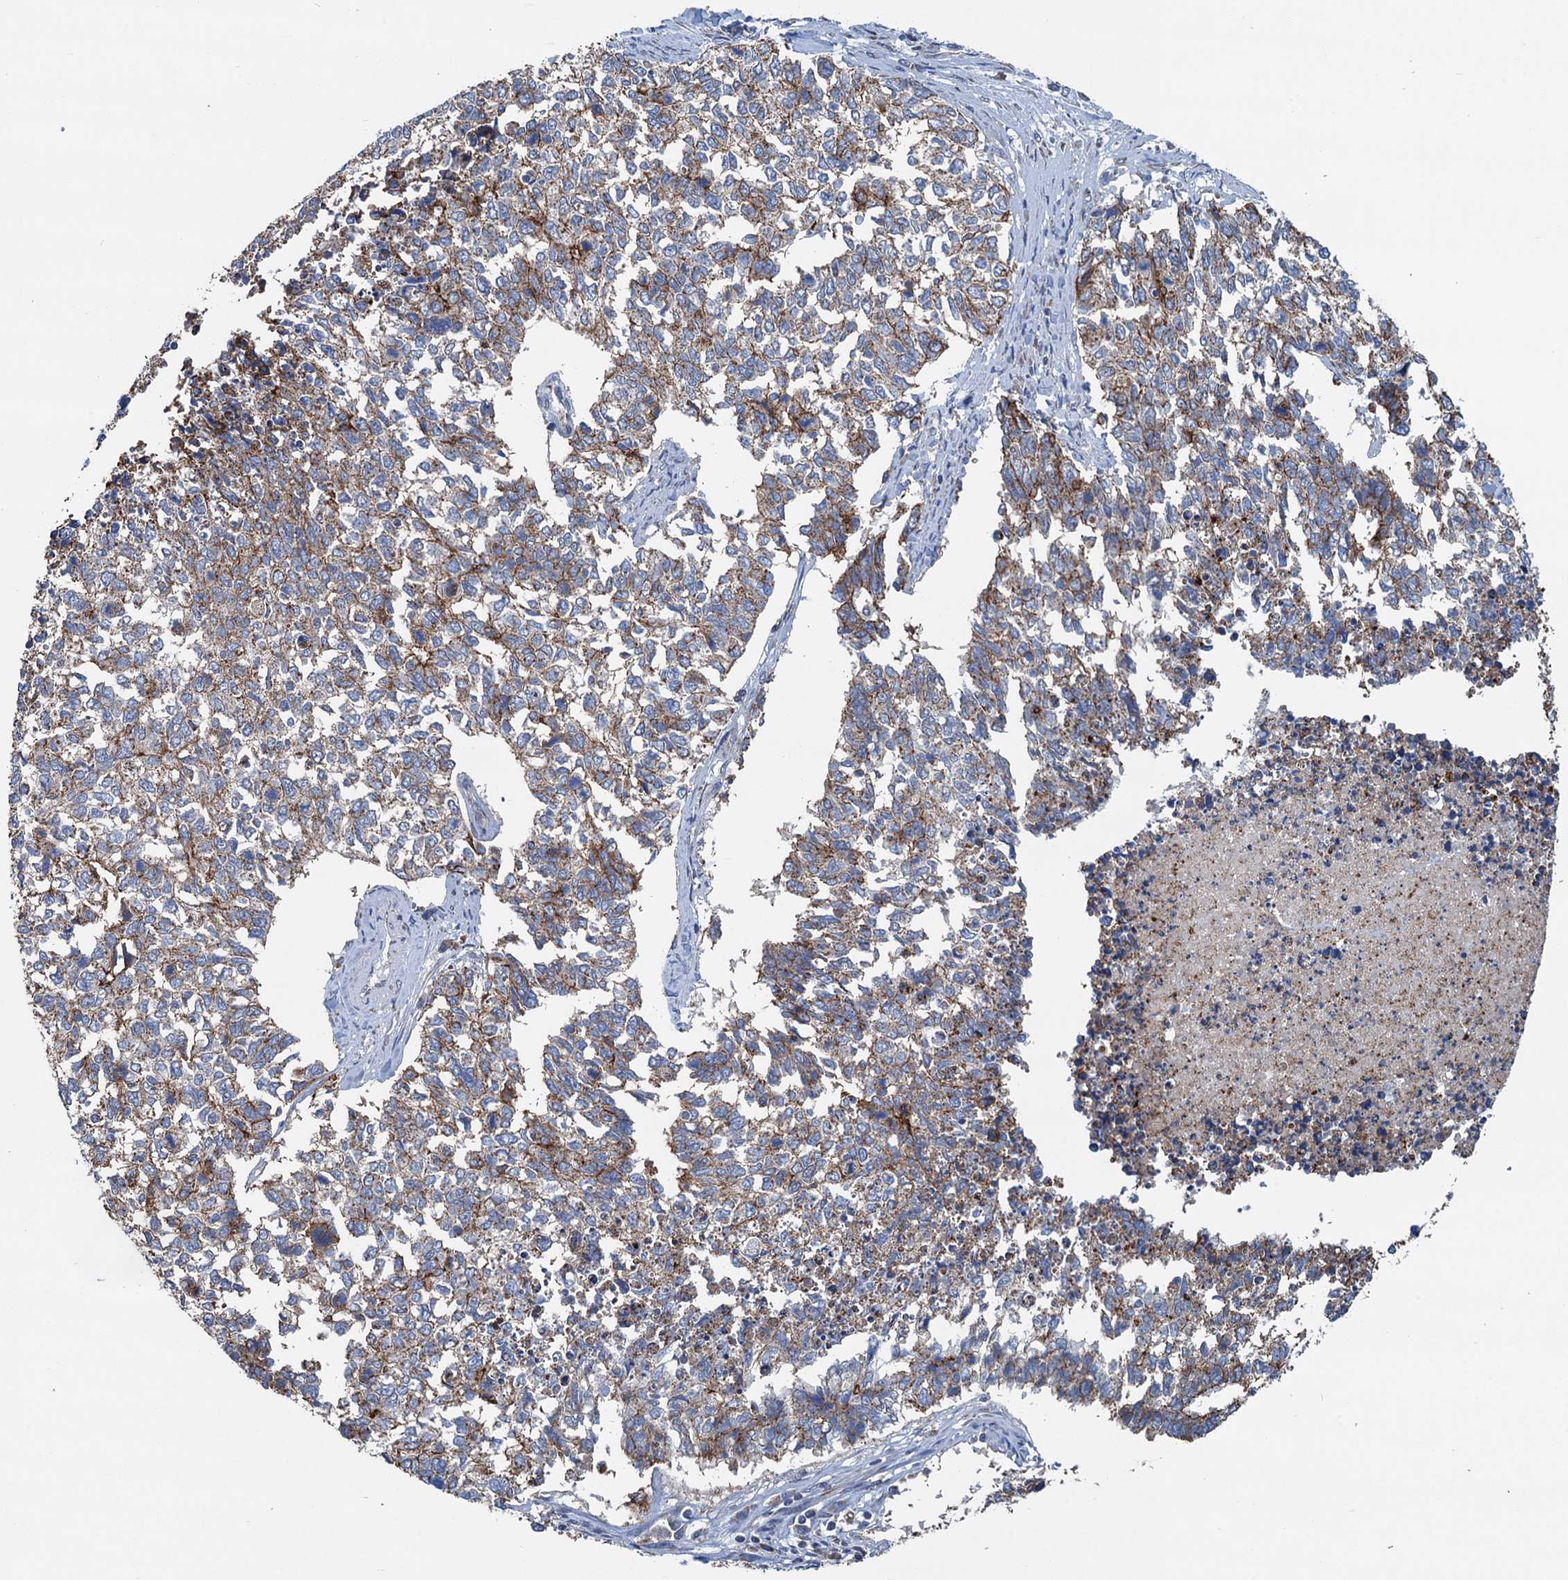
{"staining": {"intensity": "moderate", "quantity": "25%-75%", "location": "cytoplasmic/membranous"}, "tissue": "cervical cancer", "cell_type": "Tumor cells", "image_type": "cancer", "snomed": [{"axis": "morphology", "description": "Squamous cell carcinoma, NOS"}, {"axis": "topography", "description": "Cervix"}], "caption": "Moderate cytoplasmic/membranous protein positivity is identified in approximately 25%-75% of tumor cells in cervical cancer.", "gene": "DGLUCY", "patient": {"sex": "female", "age": 63}}